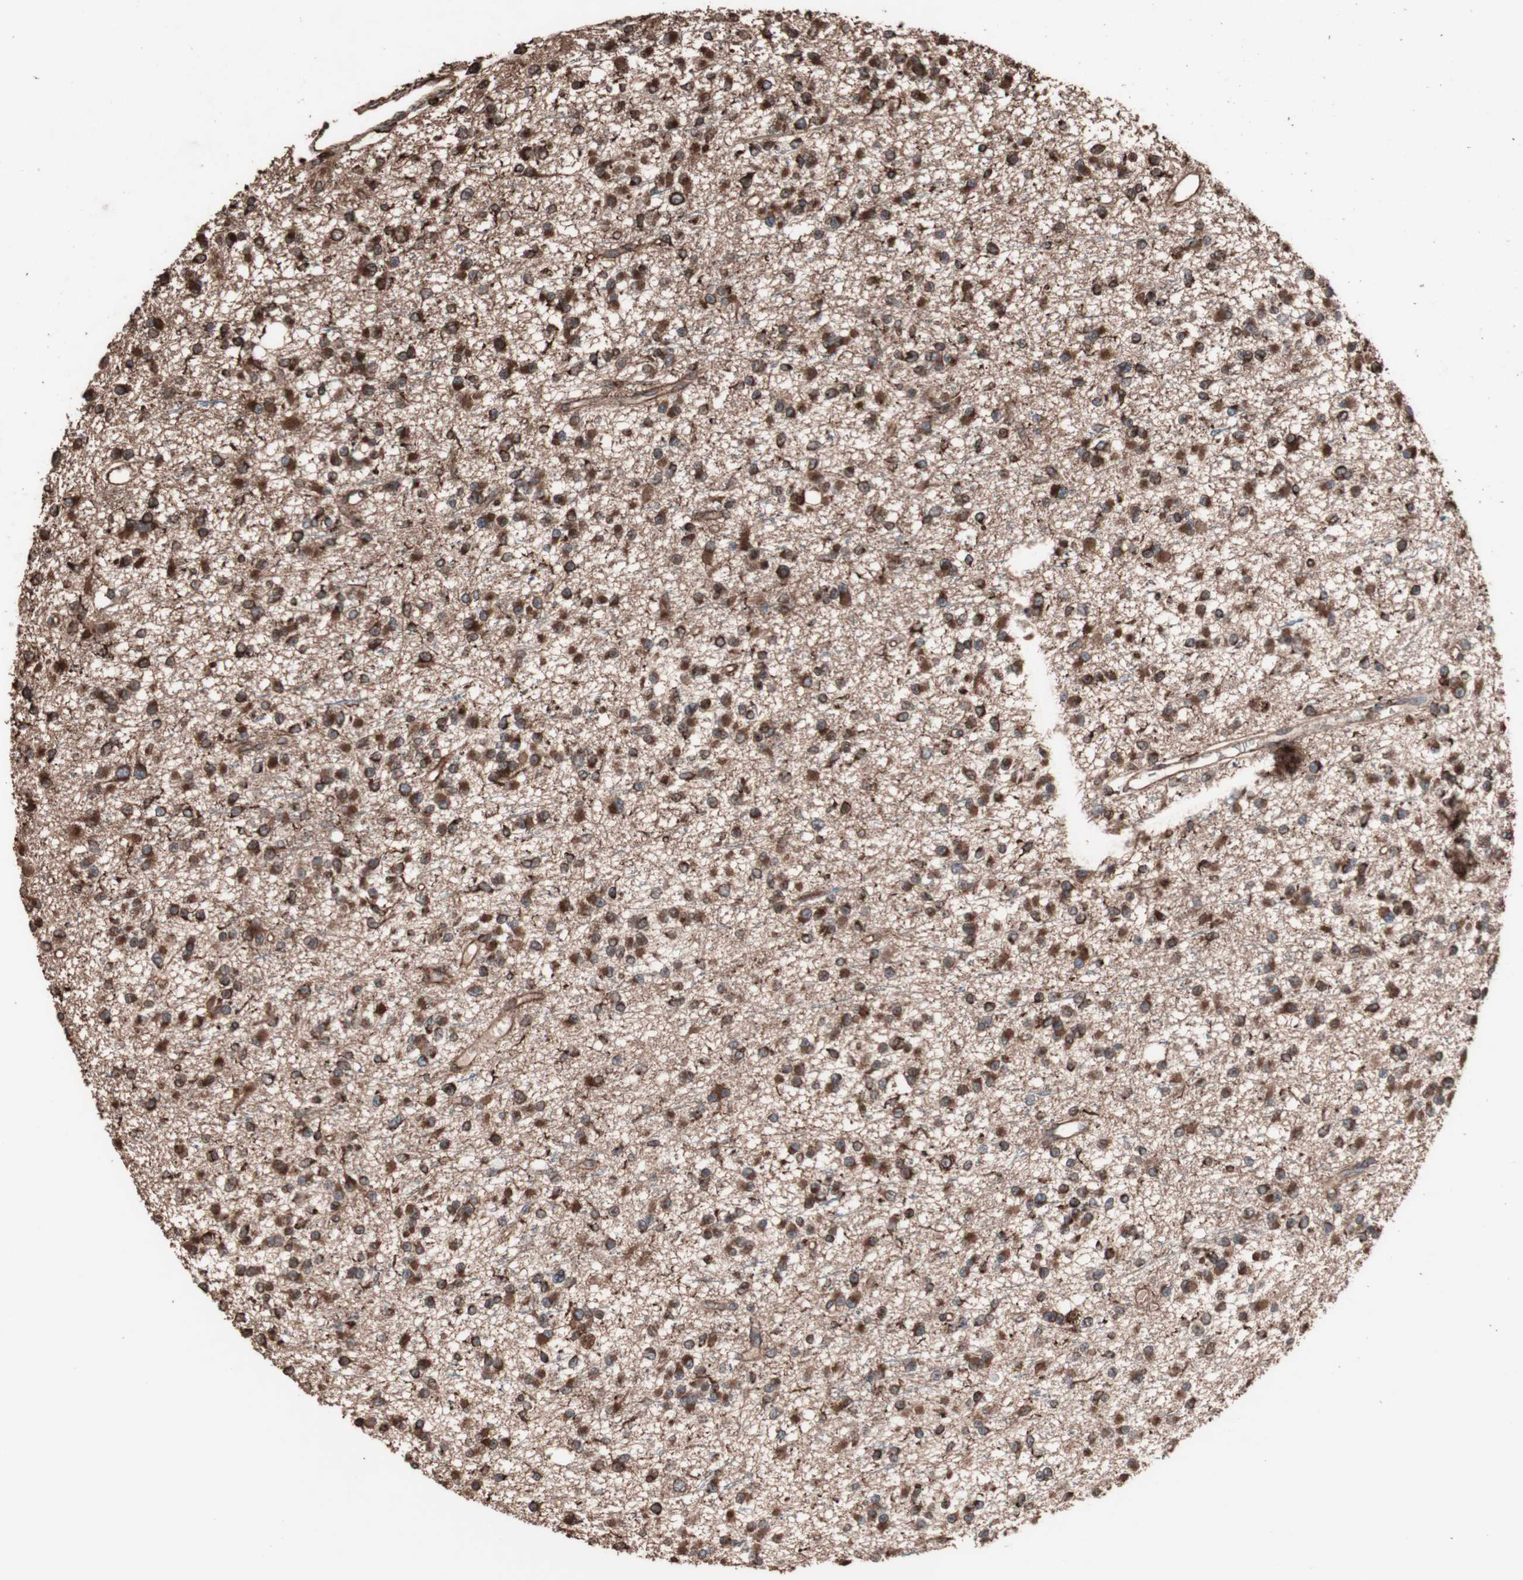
{"staining": {"intensity": "strong", "quantity": ">75%", "location": "cytoplasmic/membranous"}, "tissue": "glioma", "cell_type": "Tumor cells", "image_type": "cancer", "snomed": [{"axis": "morphology", "description": "Glioma, malignant, Low grade"}, {"axis": "topography", "description": "Brain"}], "caption": "This is an image of immunohistochemistry (IHC) staining of glioma, which shows strong positivity in the cytoplasmic/membranous of tumor cells.", "gene": "HSP90B1", "patient": {"sex": "female", "age": 22}}